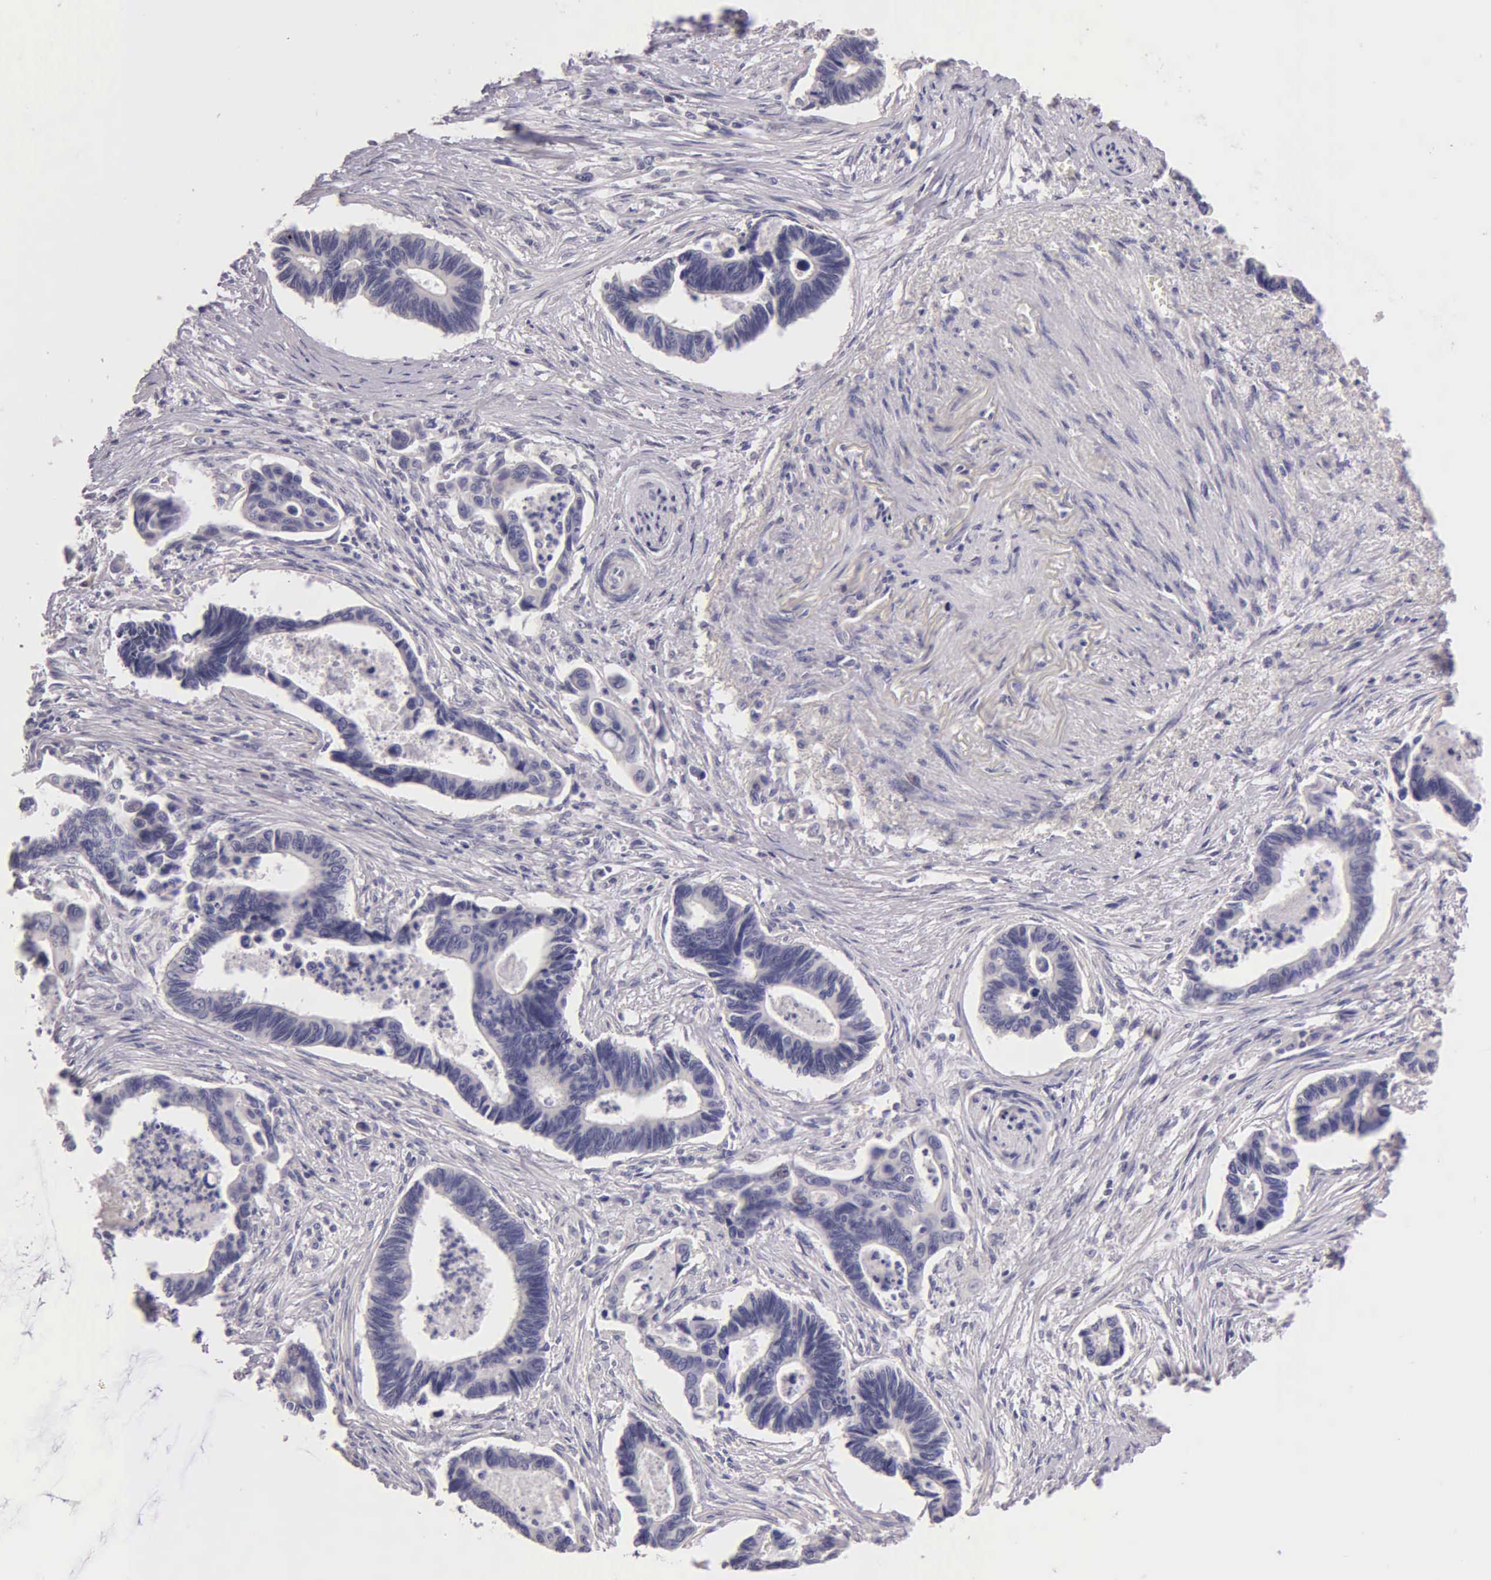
{"staining": {"intensity": "negative", "quantity": "none", "location": "none"}, "tissue": "pancreatic cancer", "cell_type": "Tumor cells", "image_type": "cancer", "snomed": [{"axis": "morphology", "description": "Adenocarcinoma, NOS"}, {"axis": "topography", "description": "Pancreas"}], "caption": "A histopathology image of human adenocarcinoma (pancreatic) is negative for staining in tumor cells. (Brightfield microscopy of DAB immunohistochemistry (IHC) at high magnification).", "gene": "ESR1", "patient": {"sex": "female", "age": 70}}